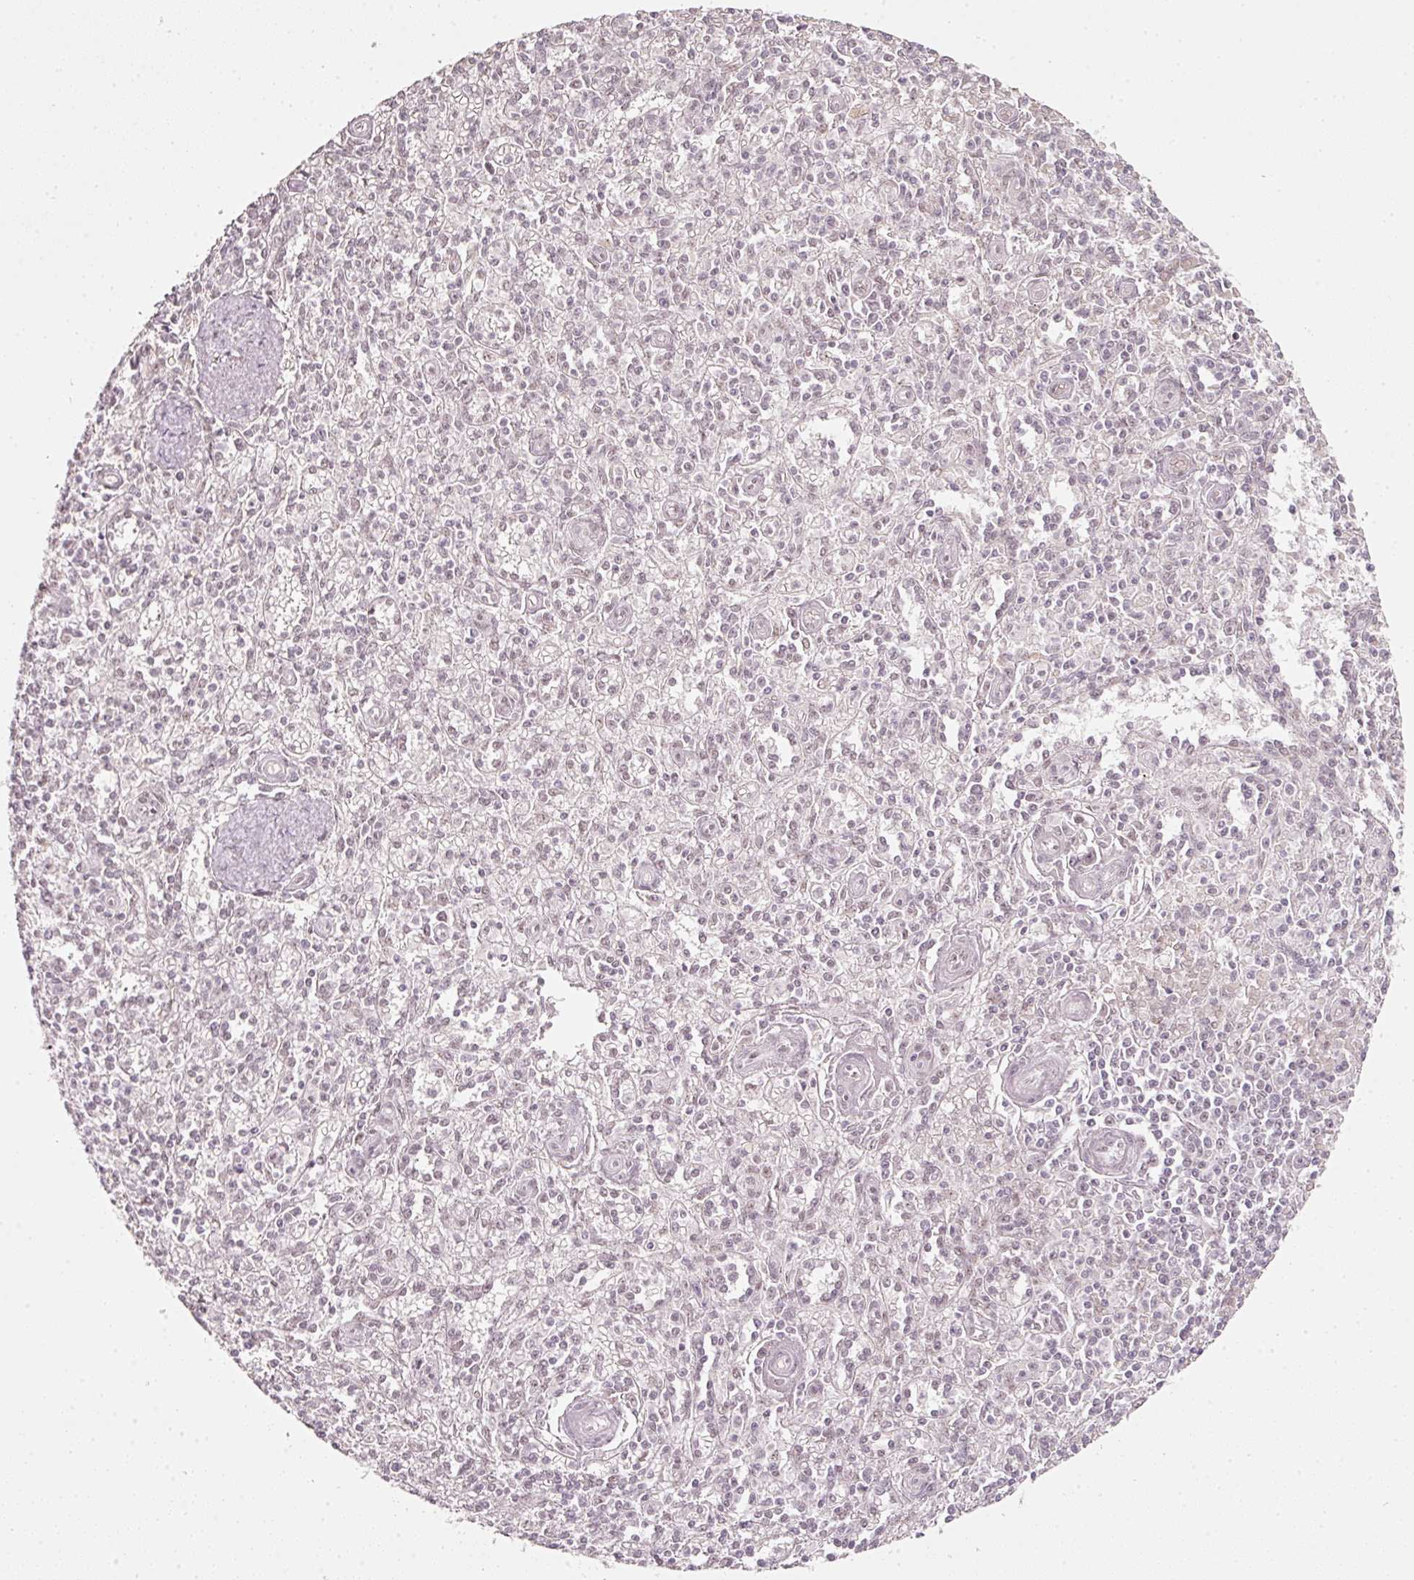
{"staining": {"intensity": "weak", "quantity": "<25%", "location": "nuclear"}, "tissue": "spleen", "cell_type": "Cells in red pulp", "image_type": "normal", "snomed": [{"axis": "morphology", "description": "Normal tissue, NOS"}, {"axis": "topography", "description": "Spleen"}], "caption": "The histopathology image displays no staining of cells in red pulp in unremarkable spleen.", "gene": "FSTL3", "patient": {"sex": "female", "age": 70}}